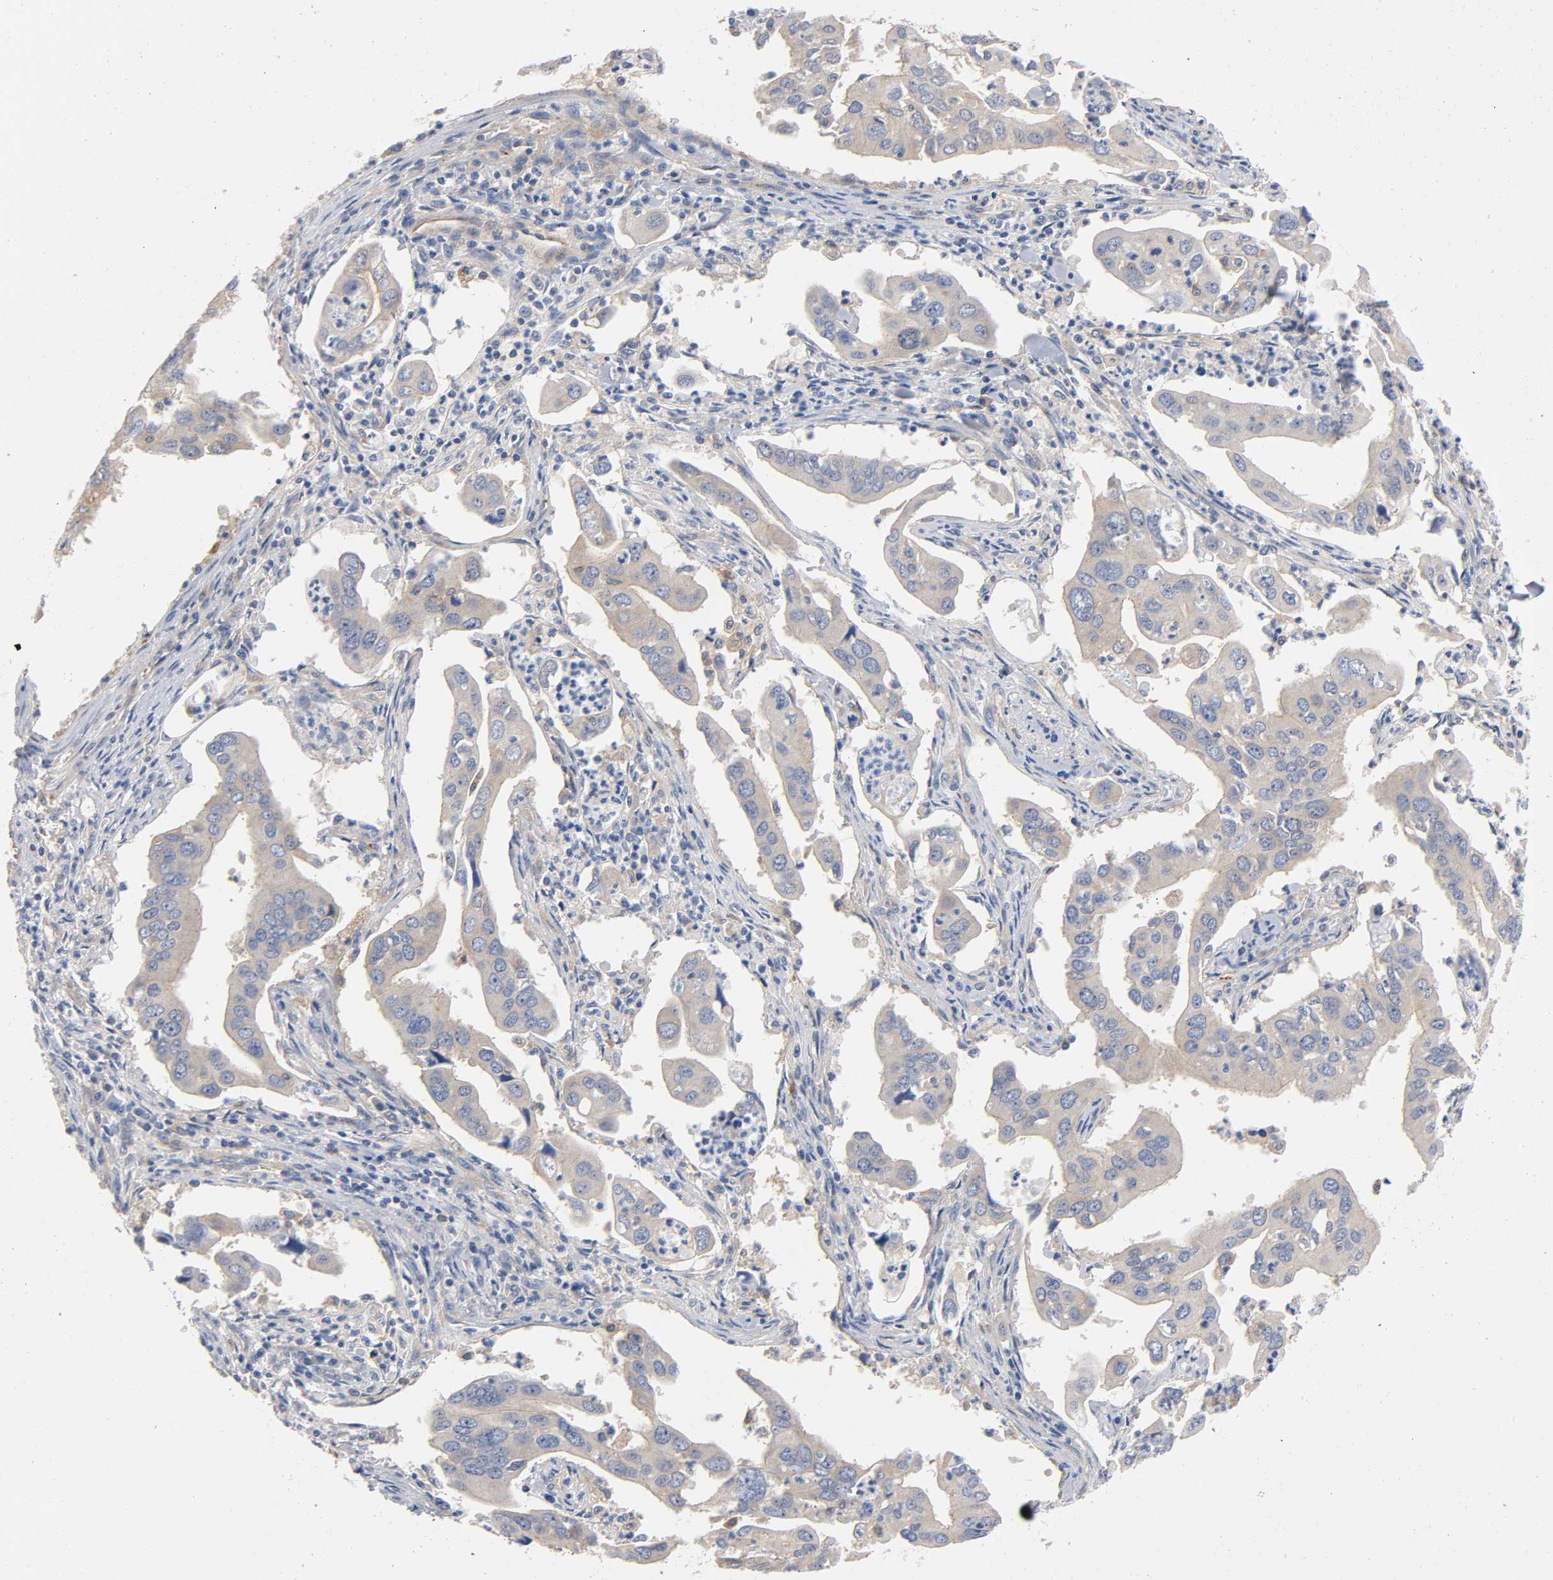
{"staining": {"intensity": "weak", "quantity": ">75%", "location": "cytoplasmic/membranous"}, "tissue": "lung cancer", "cell_type": "Tumor cells", "image_type": "cancer", "snomed": [{"axis": "morphology", "description": "Adenocarcinoma, NOS"}, {"axis": "topography", "description": "Lung"}], "caption": "Protein positivity by immunohistochemistry displays weak cytoplasmic/membranous staining in about >75% of tumor cells in lung adenocarcinoma.", "gene": "SRC", "patient": {"sex": "male", "age": 48}}